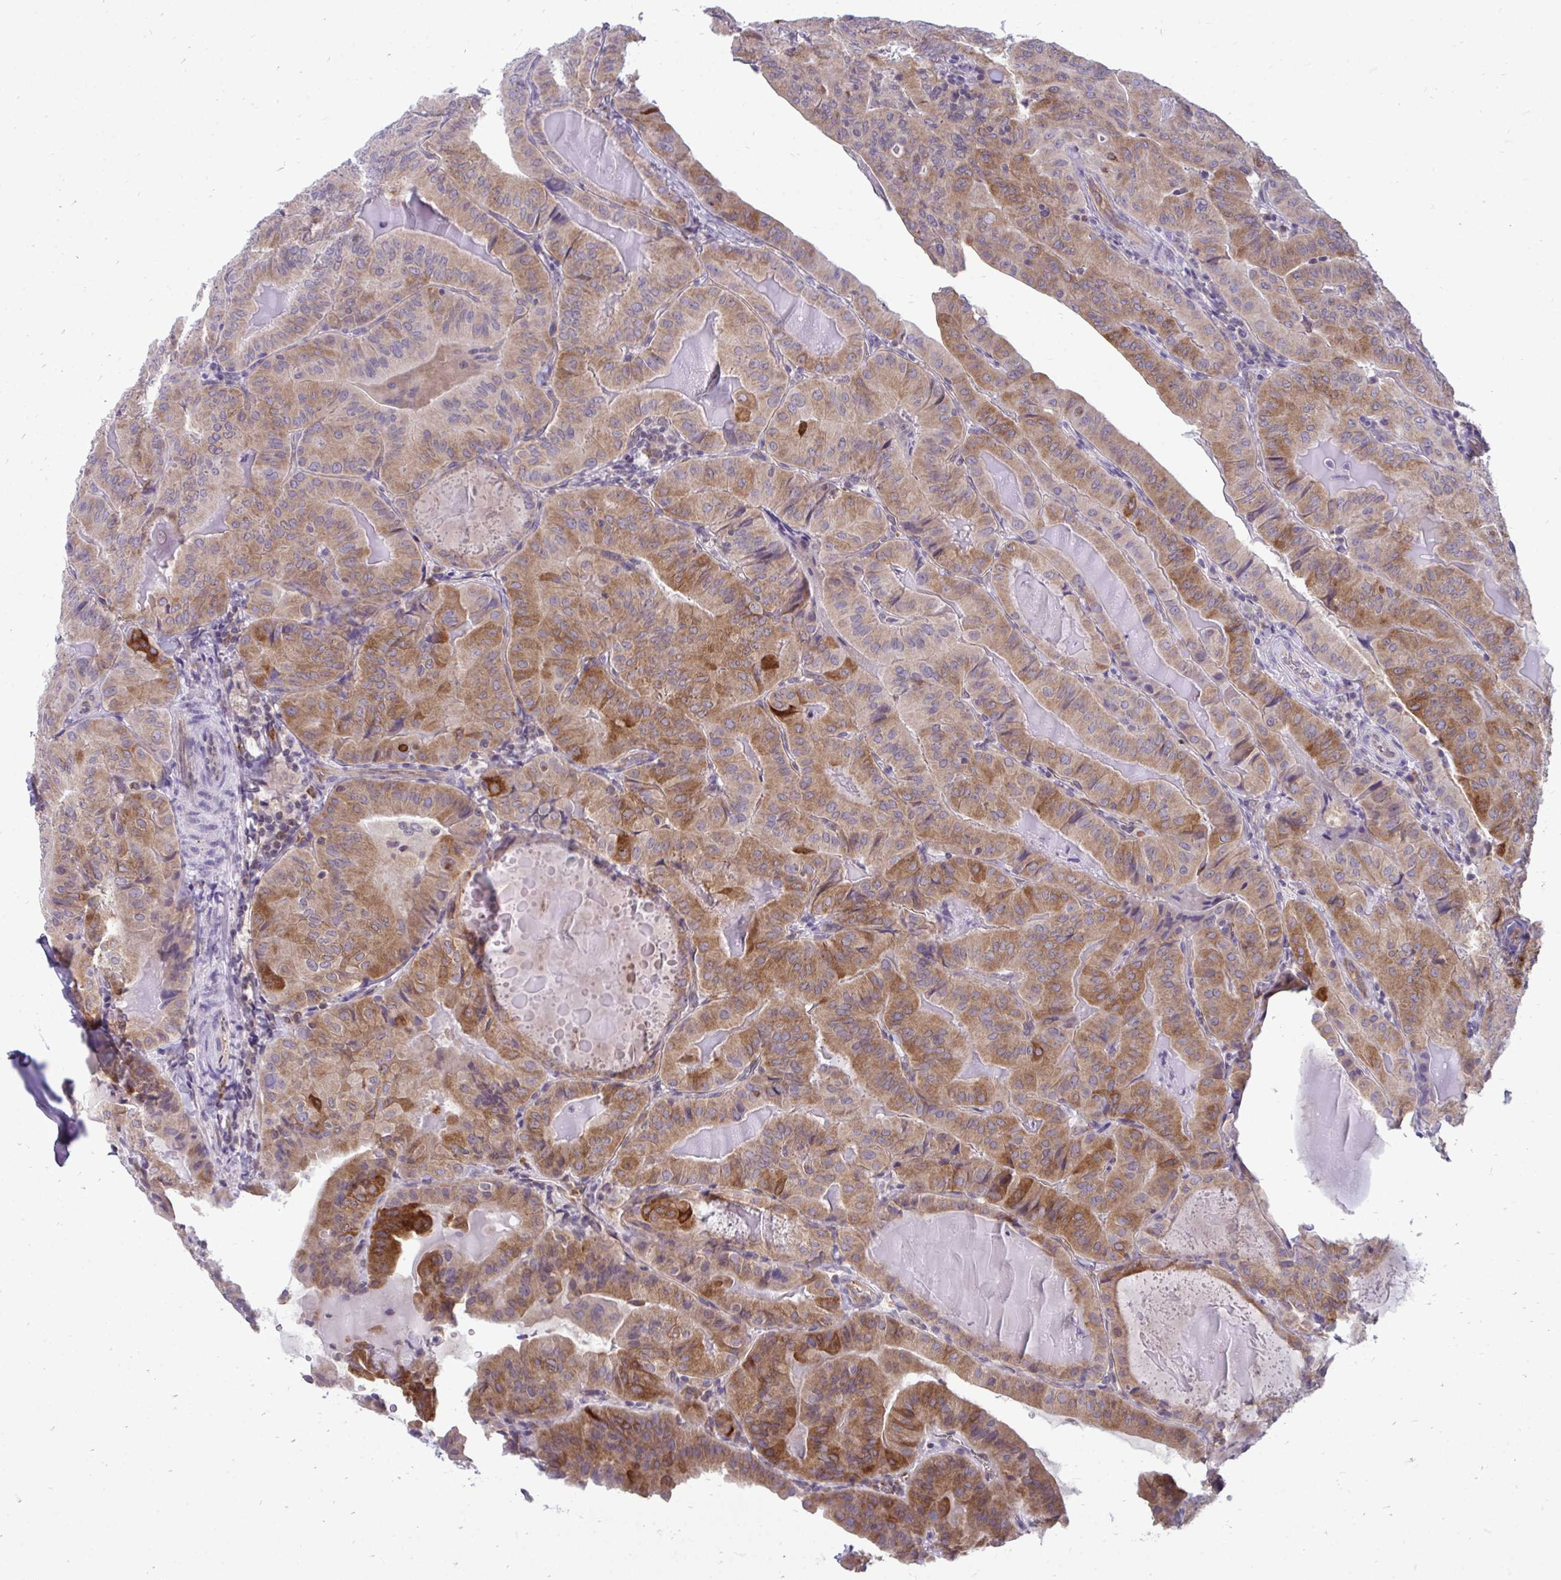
{"staining": {"intensity": "moderate", "quantity": ">75%", "location": "cytoplasmic/membranous"}, "tissue": "thyroid cancer", "cell_type": "Tumor cells", "image_type": "cancer", "snomed": [{"axis": "morphology", "description": "Papillary adenocarcinoma, NOS"}, {"axis": "topography", "description": "Thyroid gland"}], "caption": "An IHC histopathology image of neoplastic tissue is shown. Protein staining in brown labels moderate cytoplasmic/membranous positivity in thyroid cancer (papillary adenocarcinoma) within tumor cells.", "gene": "ACSL5", "patient": {"sex": "female", "age": 68}}